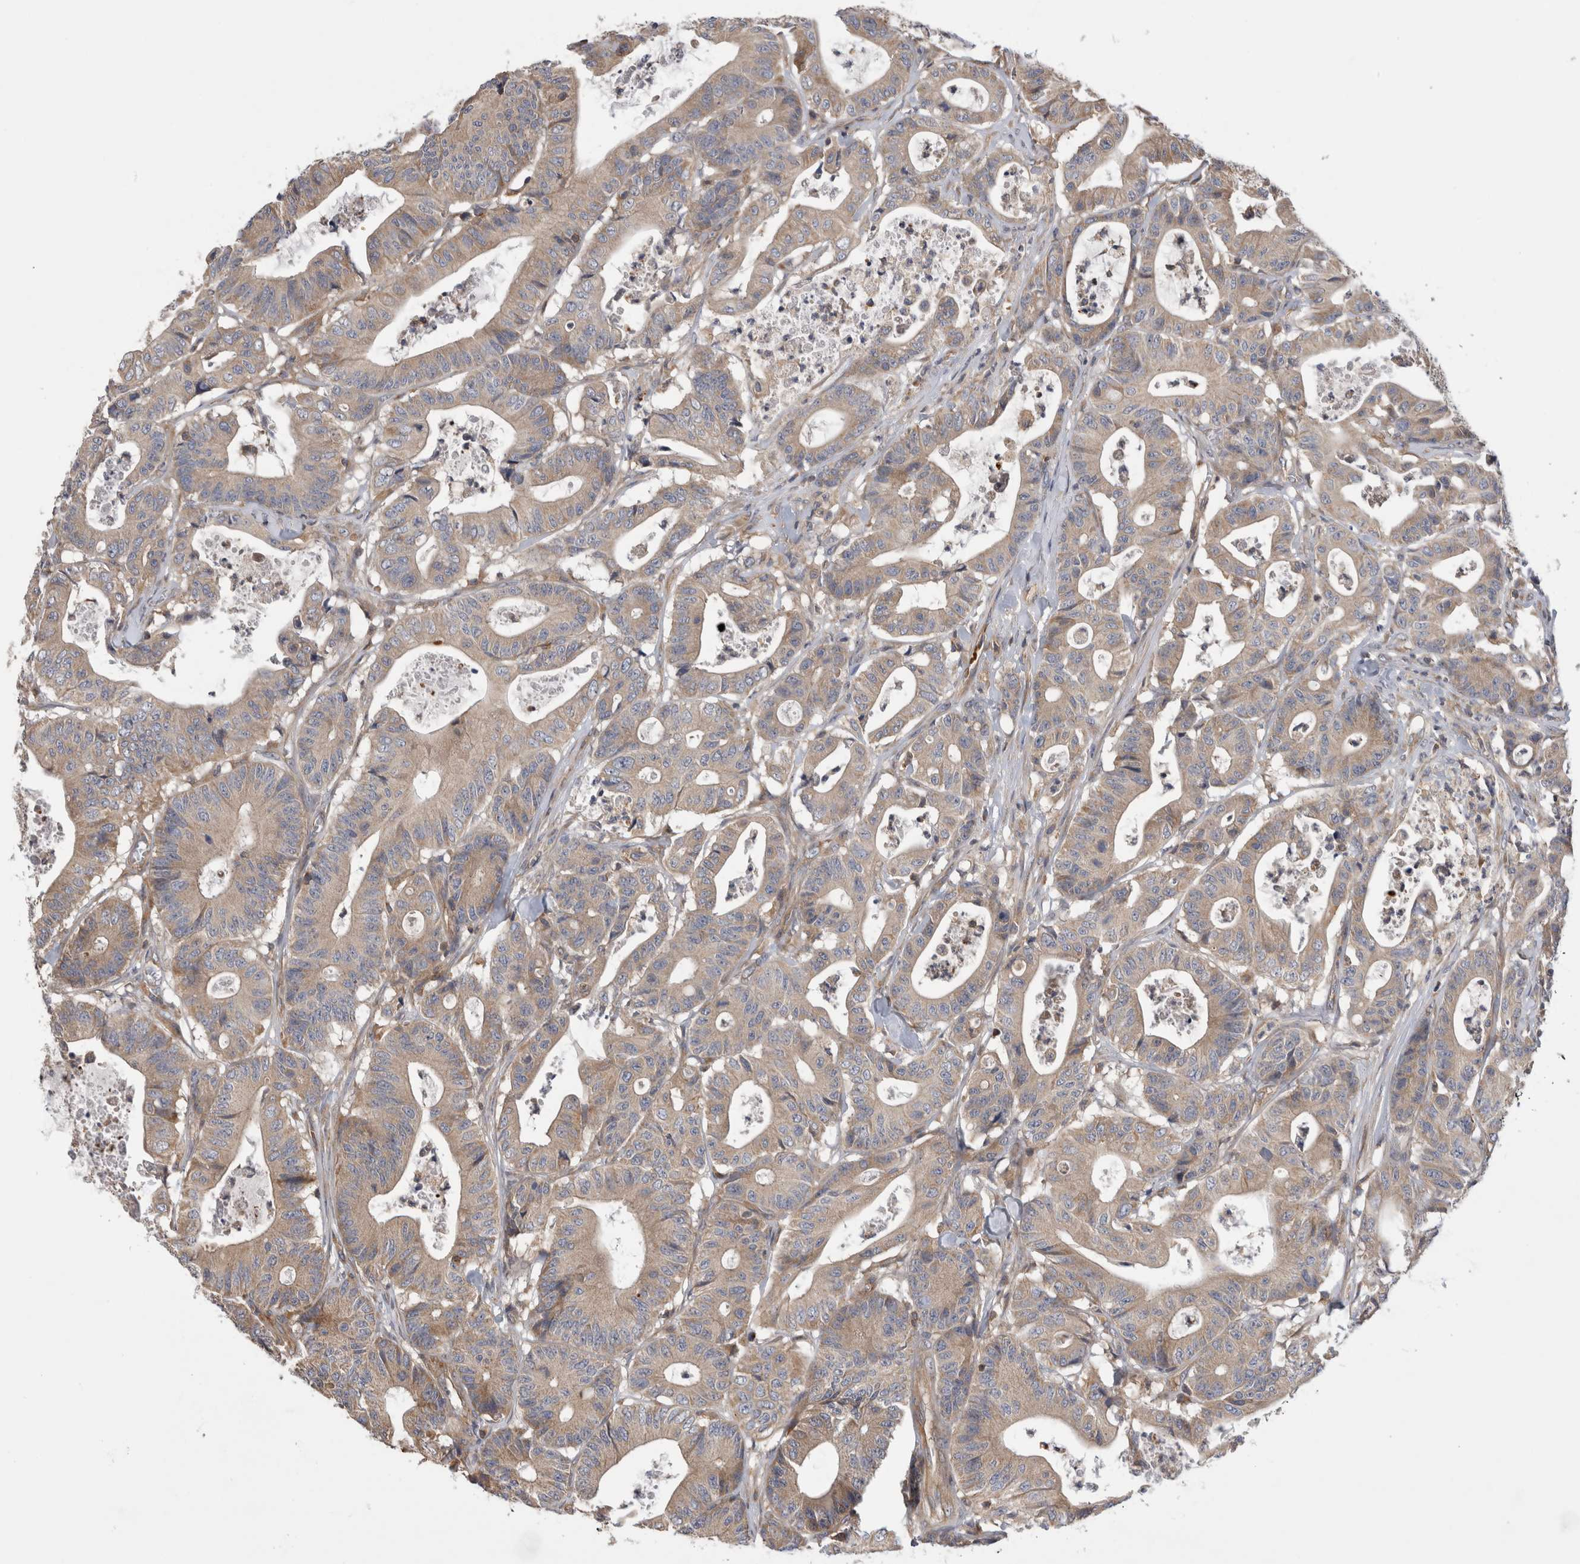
{"staining": {"intensity": "moderate", "quantity": ">75%", "location": "cytoplasmic/membranous"}, "tissue": "colorectal cancer", "cell_type": "Tumor cells", "image_type": "cancer", "snomed": [{"axis": "morphology", "description": "Adenocarcinoma, NOS"}, {"axis": "topography", "description": "Colon"}], "caption": "This is an image of immunohistochemistry staining of colorectal cancer (adenocarcinoma), which shows moderate expression in the cytoplasmic/membranous of tumor cells.", "gene": "GRIK2", "patient": {"sex": "female", "age": 84}}